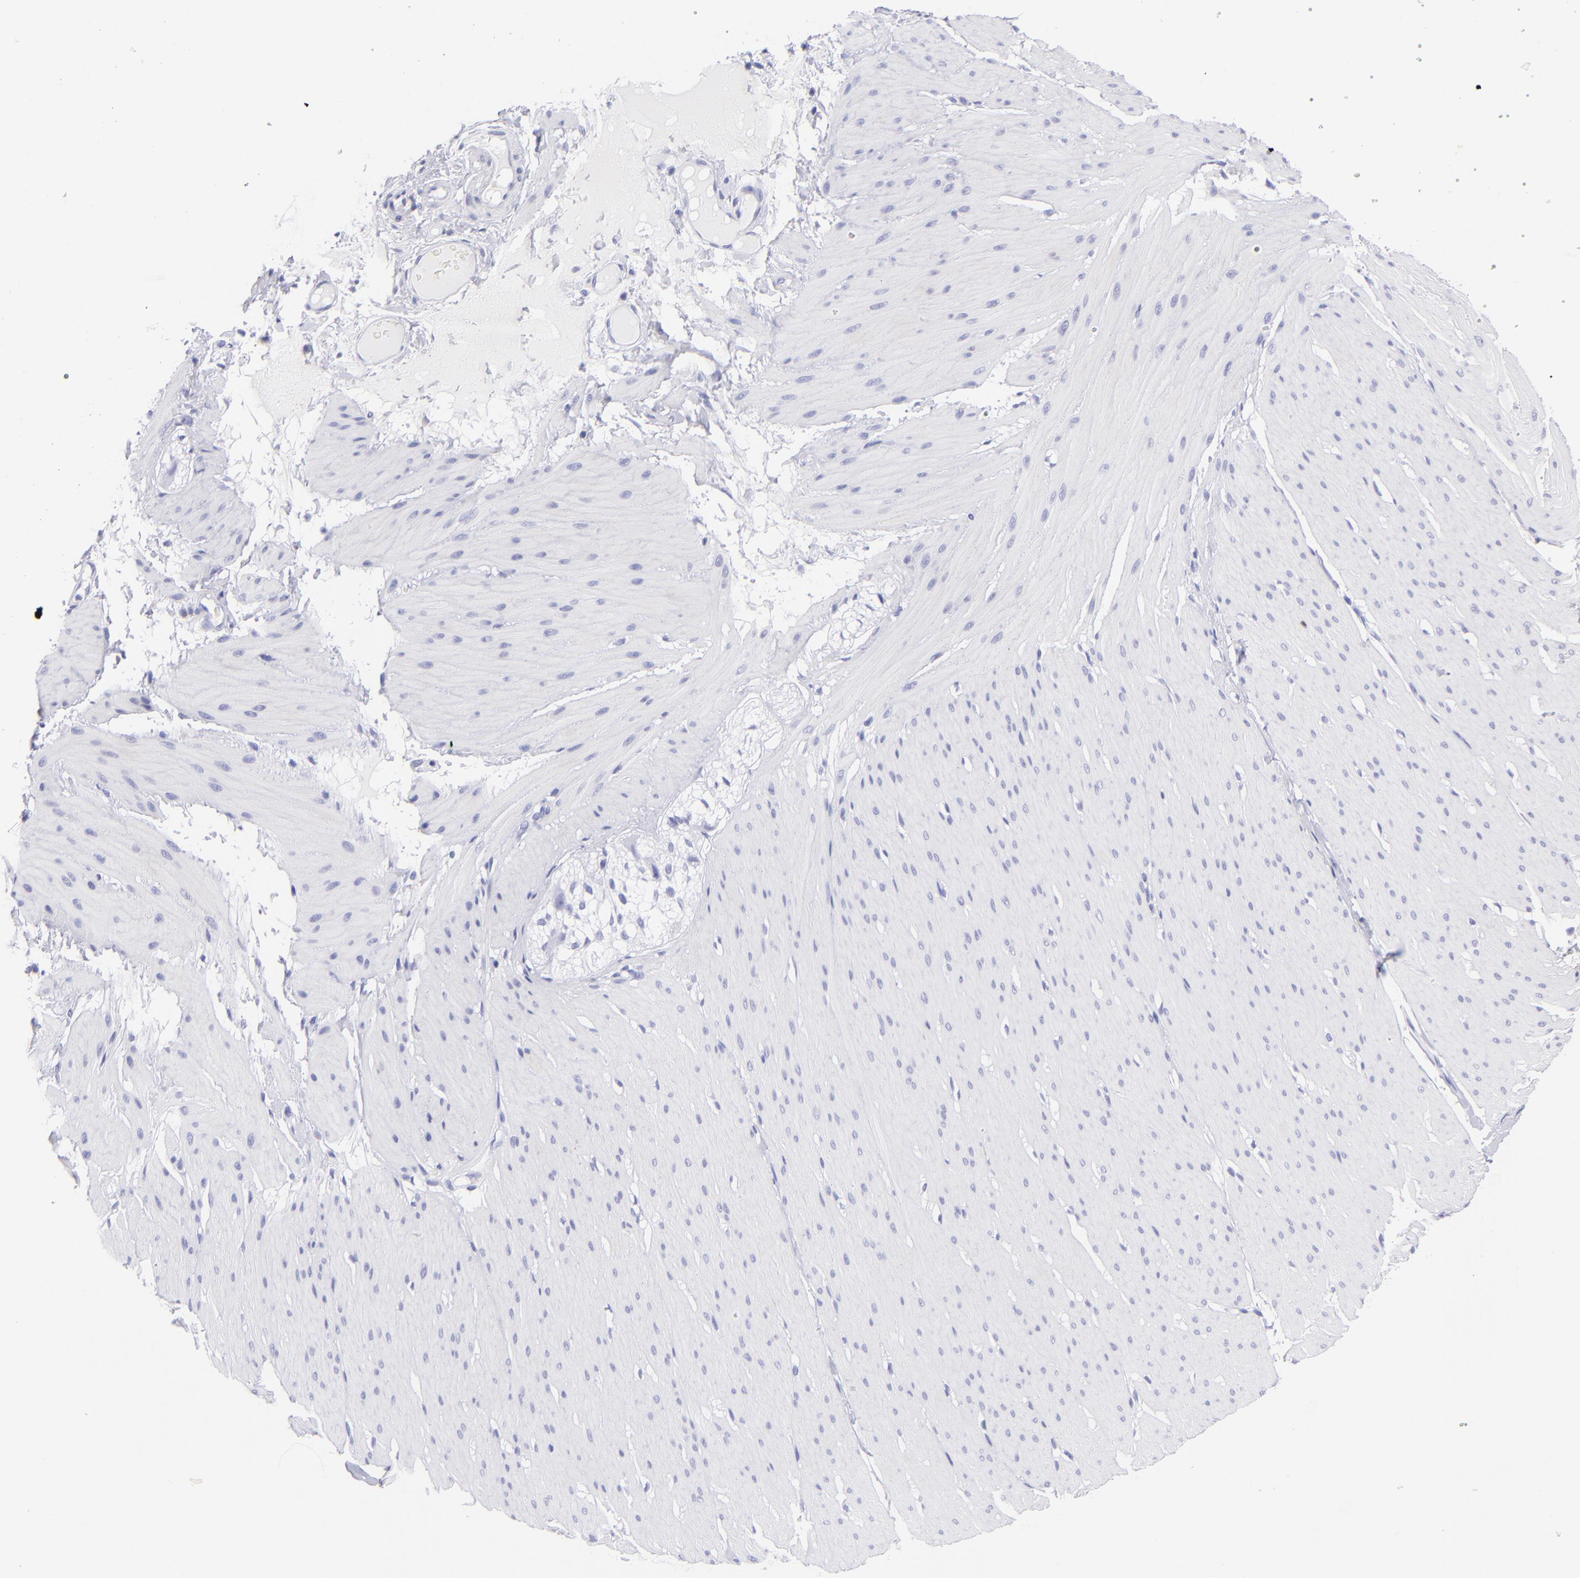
{"staining": {"intensity": "negative", "quantity": "none", "location": "none"}, "tissue": "smooth muscle", "cell_type": "Smooth muscle cells", "image_type": "normal", "snomed": [{"axis": "morphology", "description": "Normal tissue, NOS"}, {"axis": "topography", "description": "Smooth muscle"}, {"axis": "topography", "description": "Colon"}], "caption": "Unremarkable smooth muscle was stained to show a protein in brown. There is no significant expression in smooth muscle cells. (DAB immunohistochemistry with hematoxylin counter stain).", "gene": "PIP", "patient": {"sex": "male", "age": 67}}